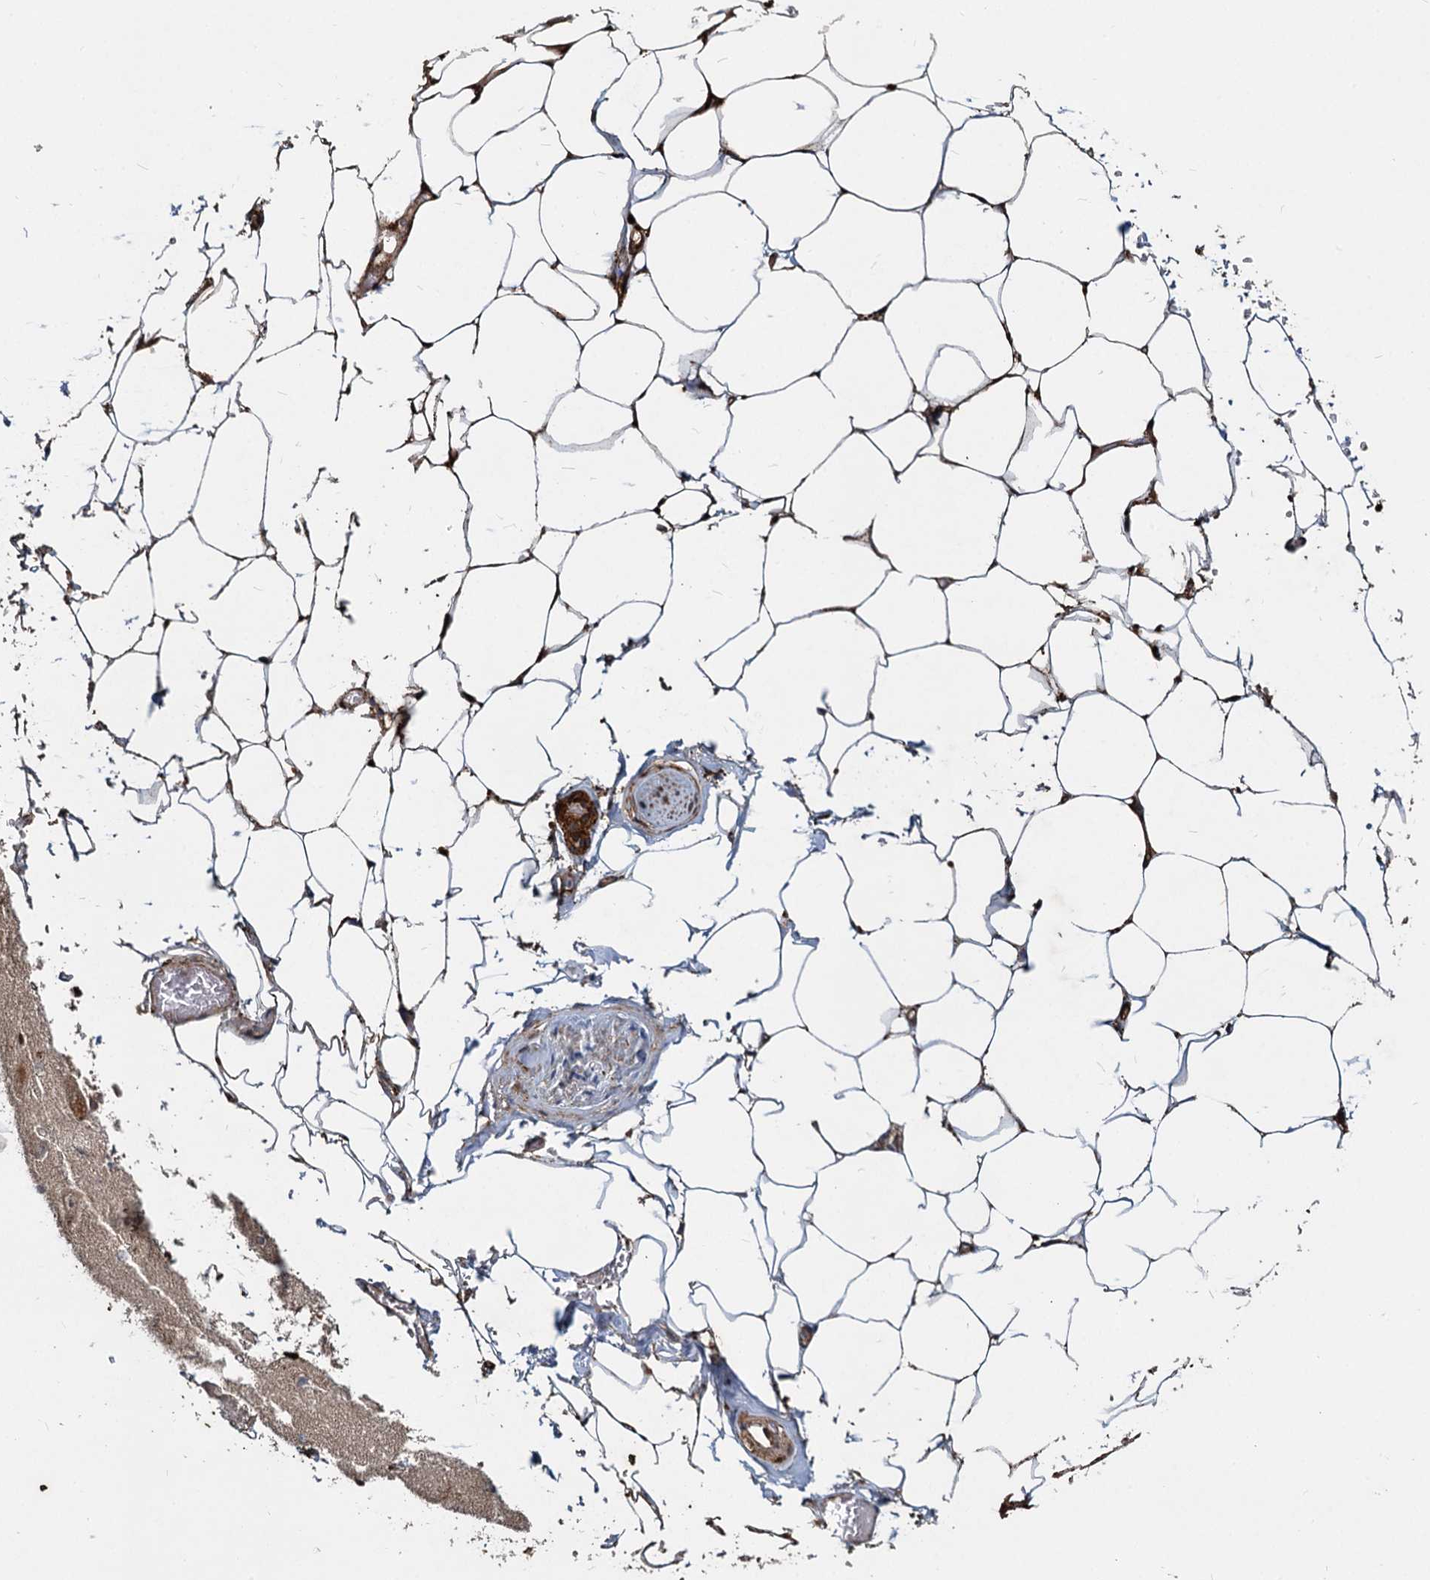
{"staining": {"intensity": "moderate", "quantity": ">75%", "location": "cytoplasmic/membranous"}, "tissue": "adipose tissue", "cell_type": "Adipocytes", "image_type": "normal", "snomed": [{"axis": "morphology", "description": "Normal tissue, NOS"}, {"axis": "morphology", "description": "Adenocarcinoma, Low grade"}, {"axis": "topography", "description": "Prostate"}, {"axis": "topography", "description": "Peripheral nerve tissue"}], "caption": "Protein positivity by immunohistochemistry displays moderate cytoplasmic/membranous staining in about >75% of adipocytes in benign adipose tissue.", "gene": "TRIM23", "patient": {"sex": "male", "age": 63}}